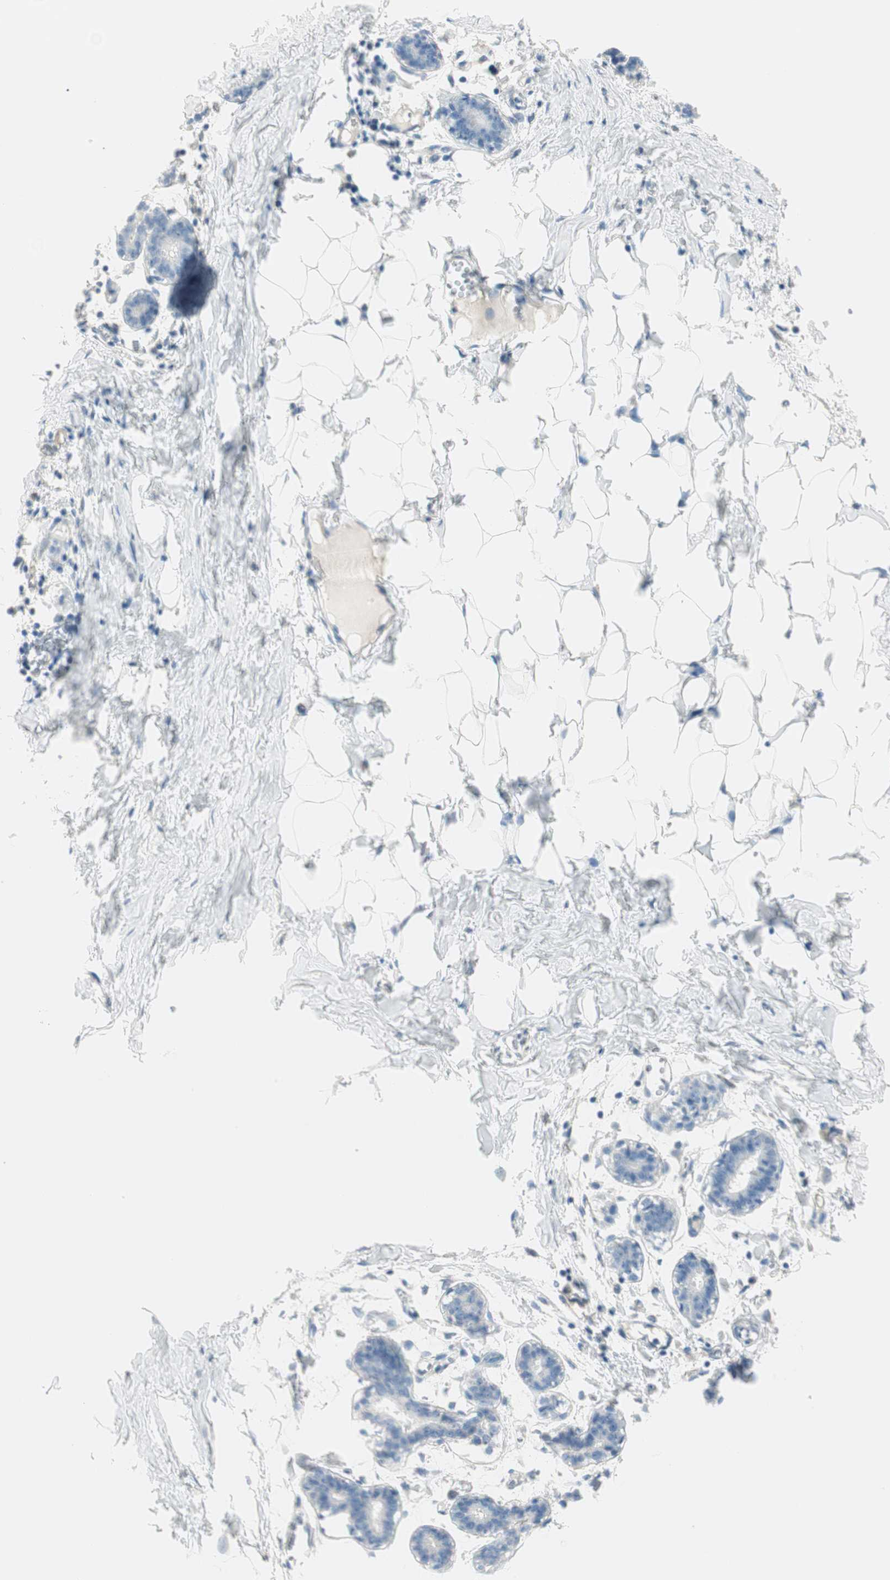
{"staining": {"intensity": "negative", "quantity": "none", "location": "none"}, "tissue": "breast", "cell_type": "Adipocytes", "image_type": "normal", "snomed": [{"axis": "morphology", "description": "Normal tissue, NOS"}, {"axis": "topography", "description": "Breast"}], "caption": "Immunohistochemical staining of benign human breast demonstrates no significant staining in adipocytes.", "gene": "CDK3", "patient": {"sex": "female", "age": 27}}